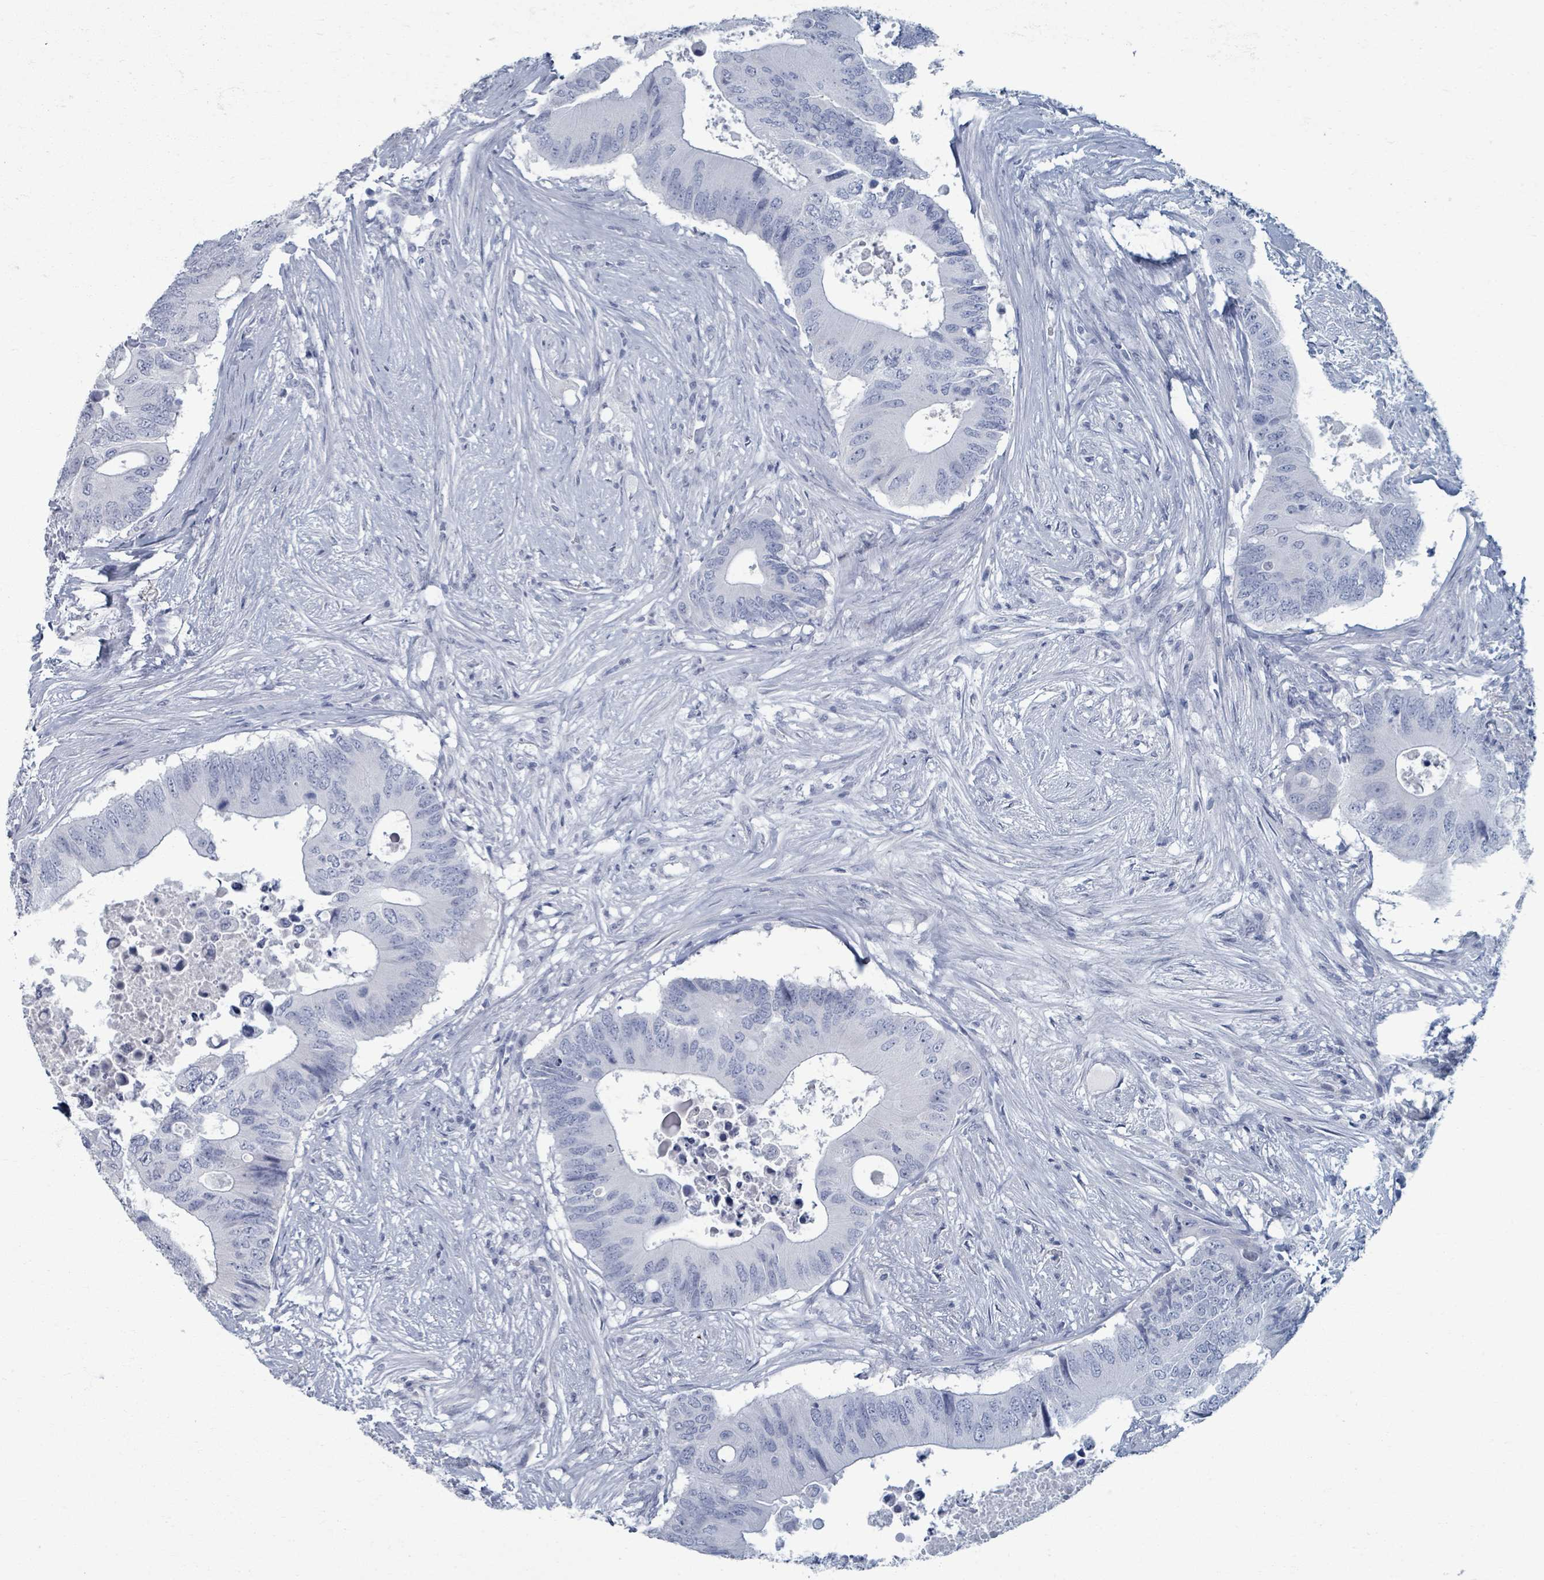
{"staining": {"intensity": "negative", "quantity": "none", "location": "none"}, "tissue": "colorectal cancer", "cell_type": "Tumor cells", "image_type": "cancer", "snomed": [{"axis": "morphology", "description": "Adenocarcinoma, NOS"}, {"axis": "topography", "description": "Colon"}], "caption": "DAB immunohistochemical staining of colorectal cancer (adenocarcinoma) displays no significant positivity in tumor cells.", "gene": "TAS2R1", "patient": {"sex": "male", "age": 71}}